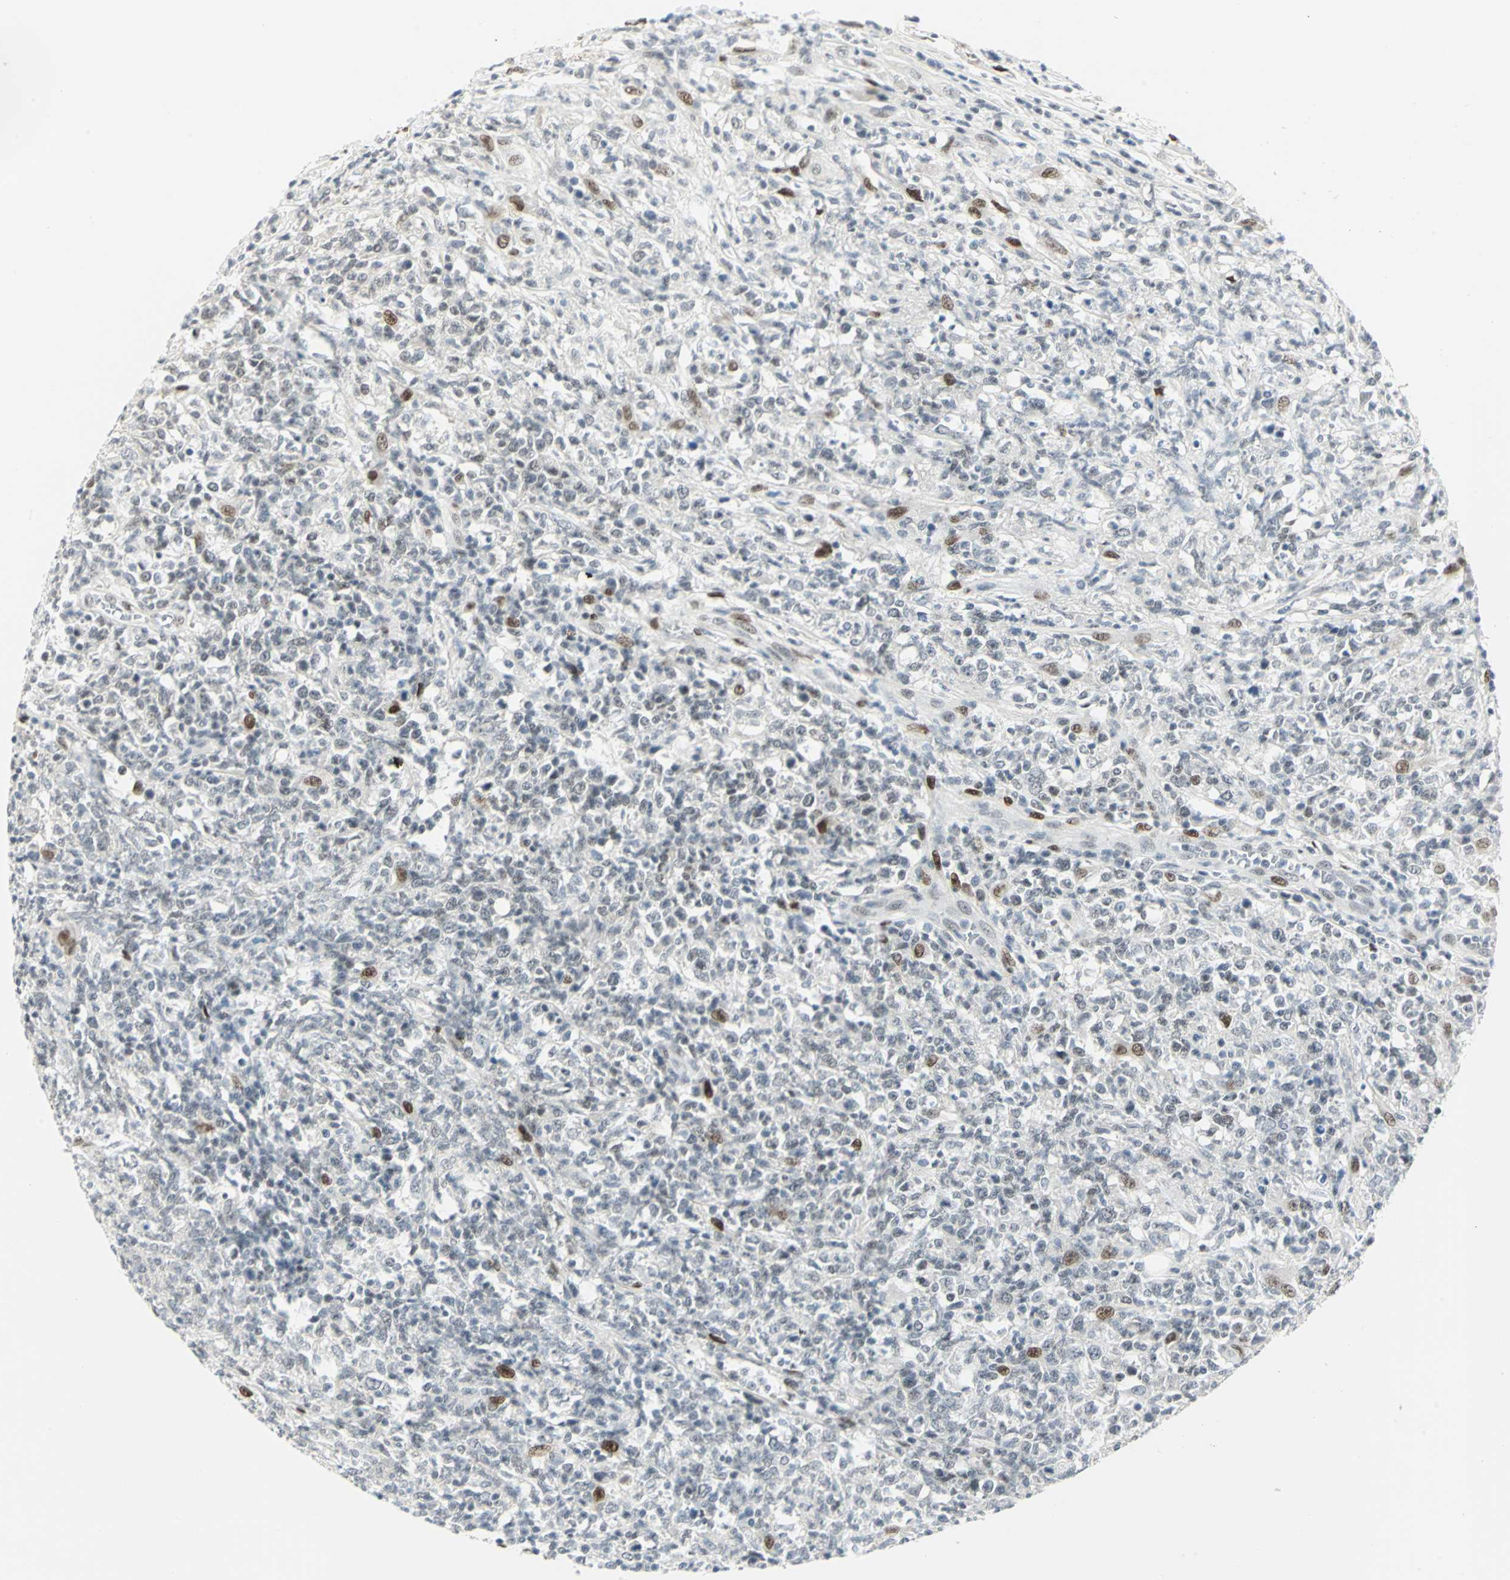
{"staining": {"intensity": "moderate", "quantity": "<25%", "location": "nuclear"}, "tissue": "lymphoma", "cell_type": "Tumor cells", "image_type": "cancer", "snomed": [{"axis": "morphology", "description": "Malignant lymphoma, non-Hodgkin's type, High grade"}, {"axis": "topography", "description": "Lymph node"}], "caption": "A high-resolution image shows IHC staining of high-grade malignant lymphoma, non-Hodgkin's type, which displays moderate nuclear staining in about <25% of tumor cells.", "gene": "MEIS2", "patient": {"sex": "female", "age": 84}}